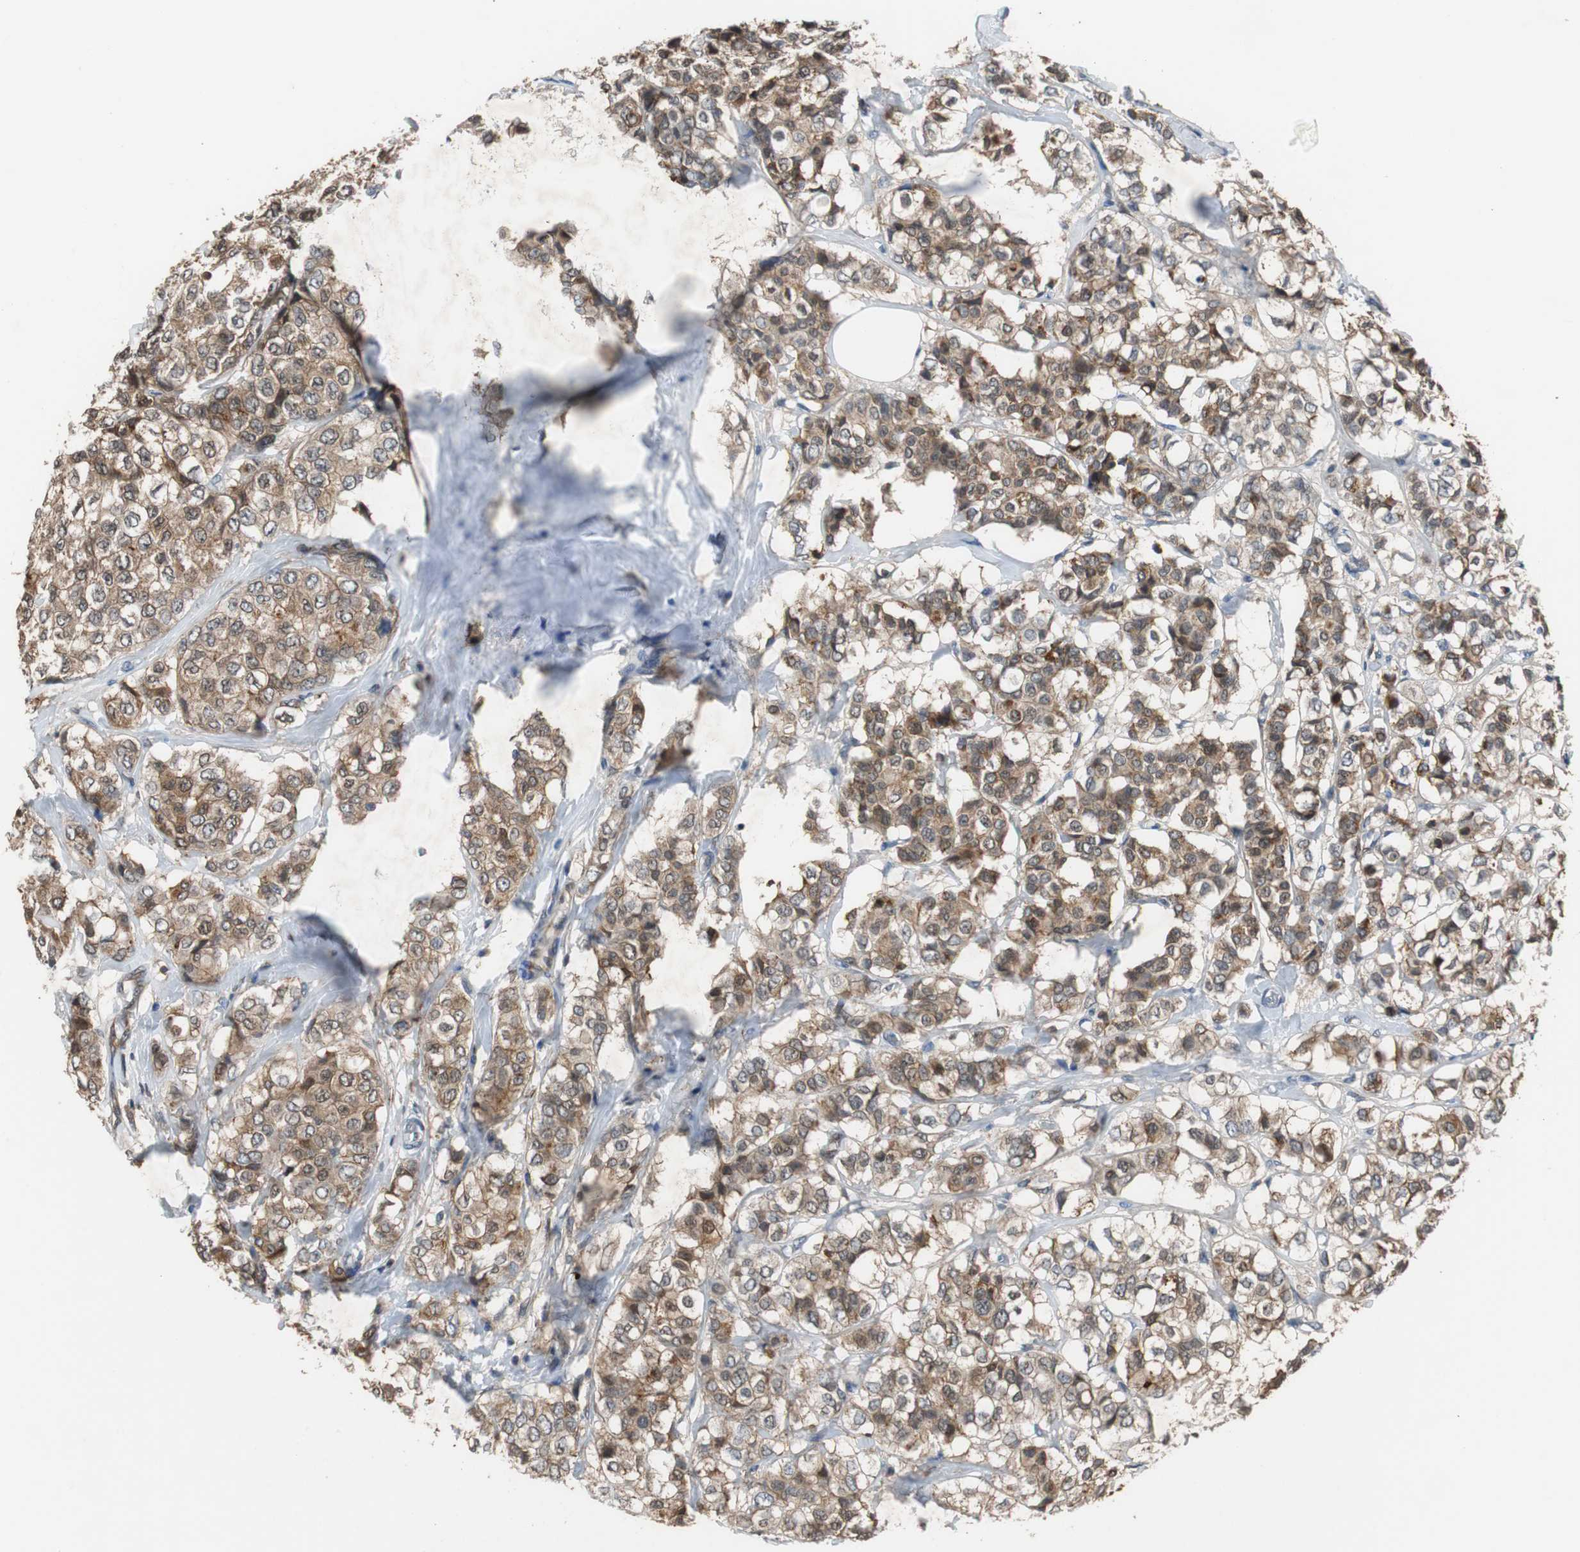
{"staining": {"intensity": "moderate", "quantity": "25%-75%", "location": "cytoplasmic/membranous"}, "tissue": "breast cancer", "cell_type": "Tumor cells", "image_type": "cancer", "snomed": [{"axis": "morphology", "description": "Lobular carcinoma"}, {"axis": "topography", "description": "Breast"}], "caption": "A high-resolution photomicrograph shows immunohistochemistry staining of breast cancer (lobular carcinoma), which displays moderate cytoplasmic/membranous staining in about 25%-75% of tumor cells. Nuclei are stained in blue.", "gene": "ANXA4", "patient": {"sex": "female", "age": 60}}